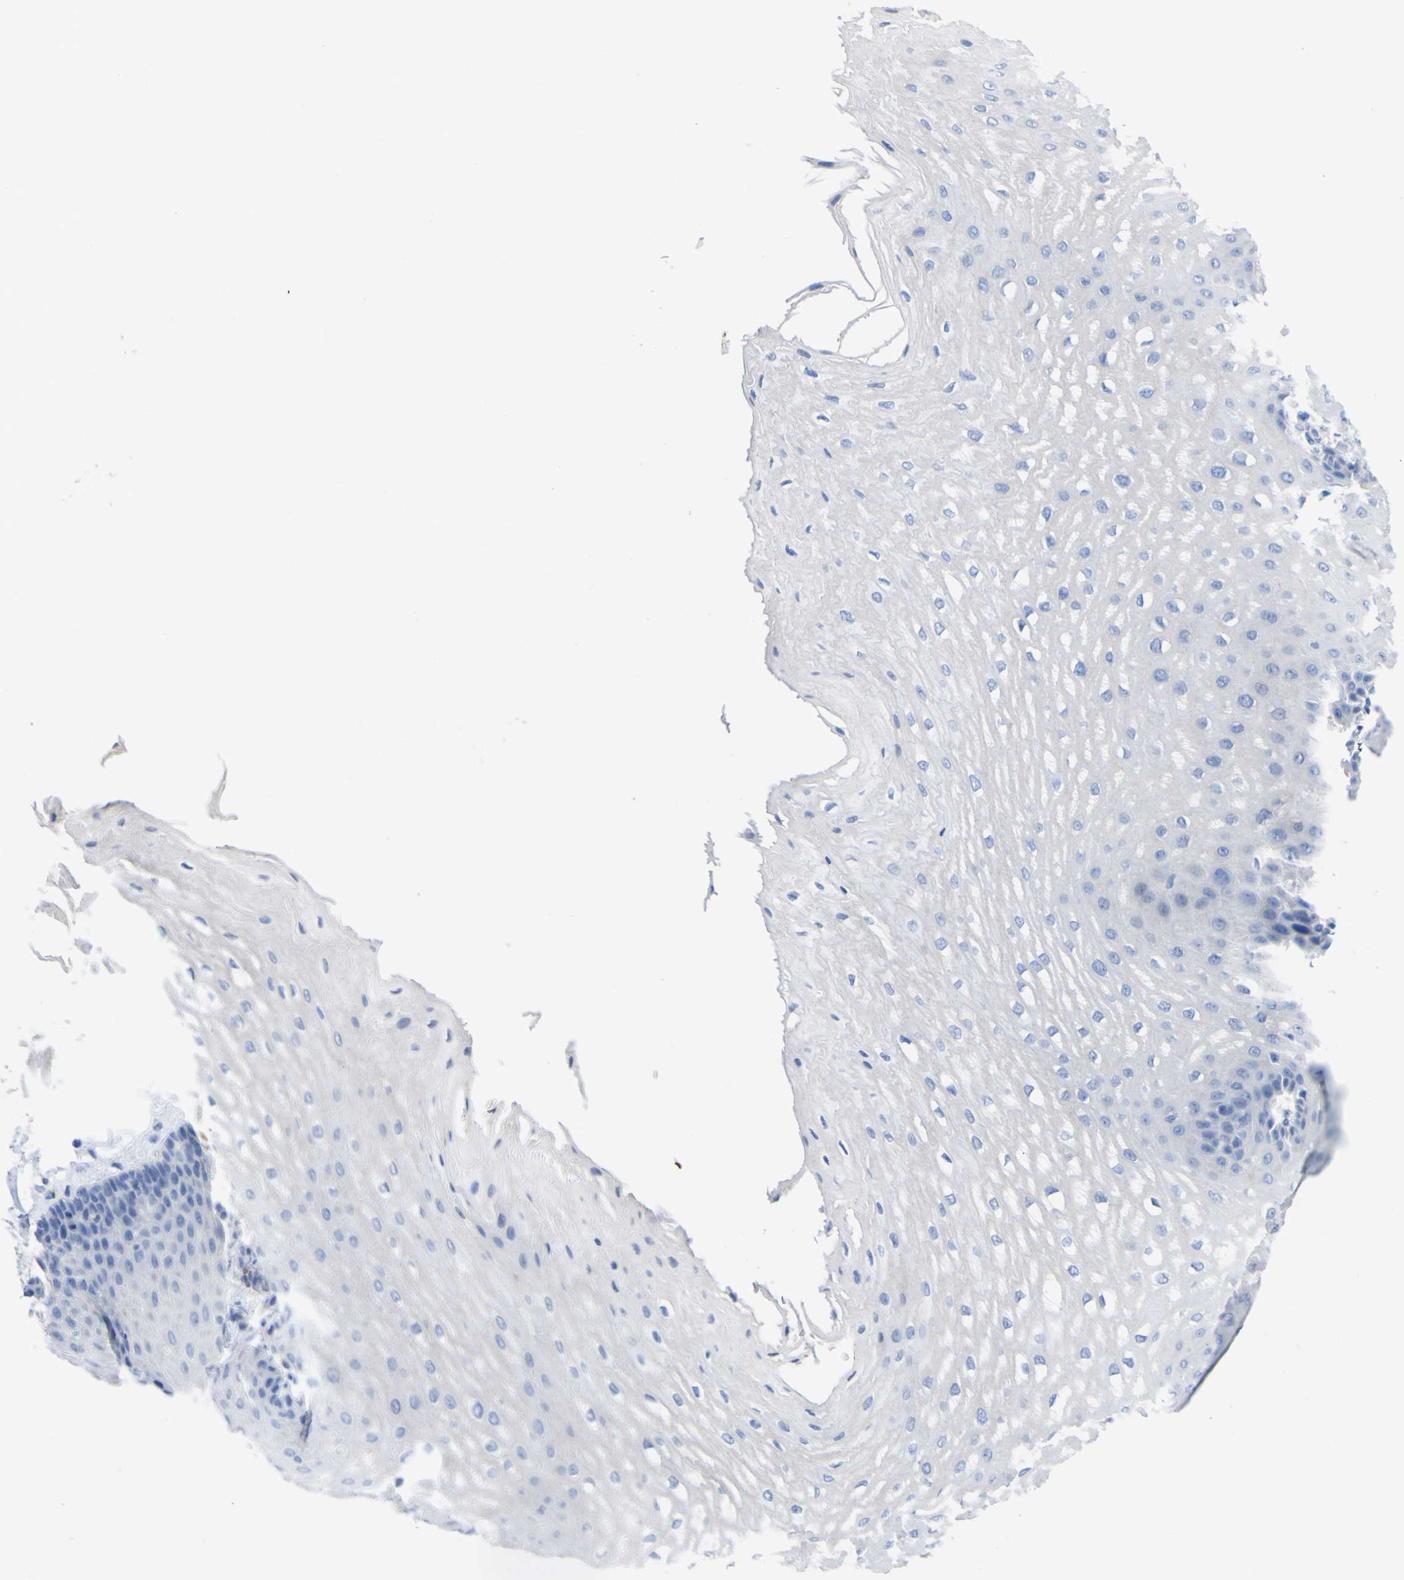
{"staining": {"intensity": "negative", "quantity": "none", "location": "none"}, "tissue": "esophagus", "cell_type": "Squamous epithelial cells", "image_type": "normal", "snomed": [{"axis": "morphology", "description": "Normal tissue, NOS"}, {"axis": "topography", "description": "Esophagus"}], "caption": "Immunohistochemistry (IHC) image of benign esophagus: human esophagus stained with DAB (3,3'-diaminobenzidine) exhibits no significant protein staining in squamous epithelial cells. Brightfield microscopy of IHC stained with DAB (3,3'-diaminobenzidine) (brown) and hematoxylin (blue), captured at high magnification.", "gene": "GCM1", "patient": {"sex": "male", "age": 54}}